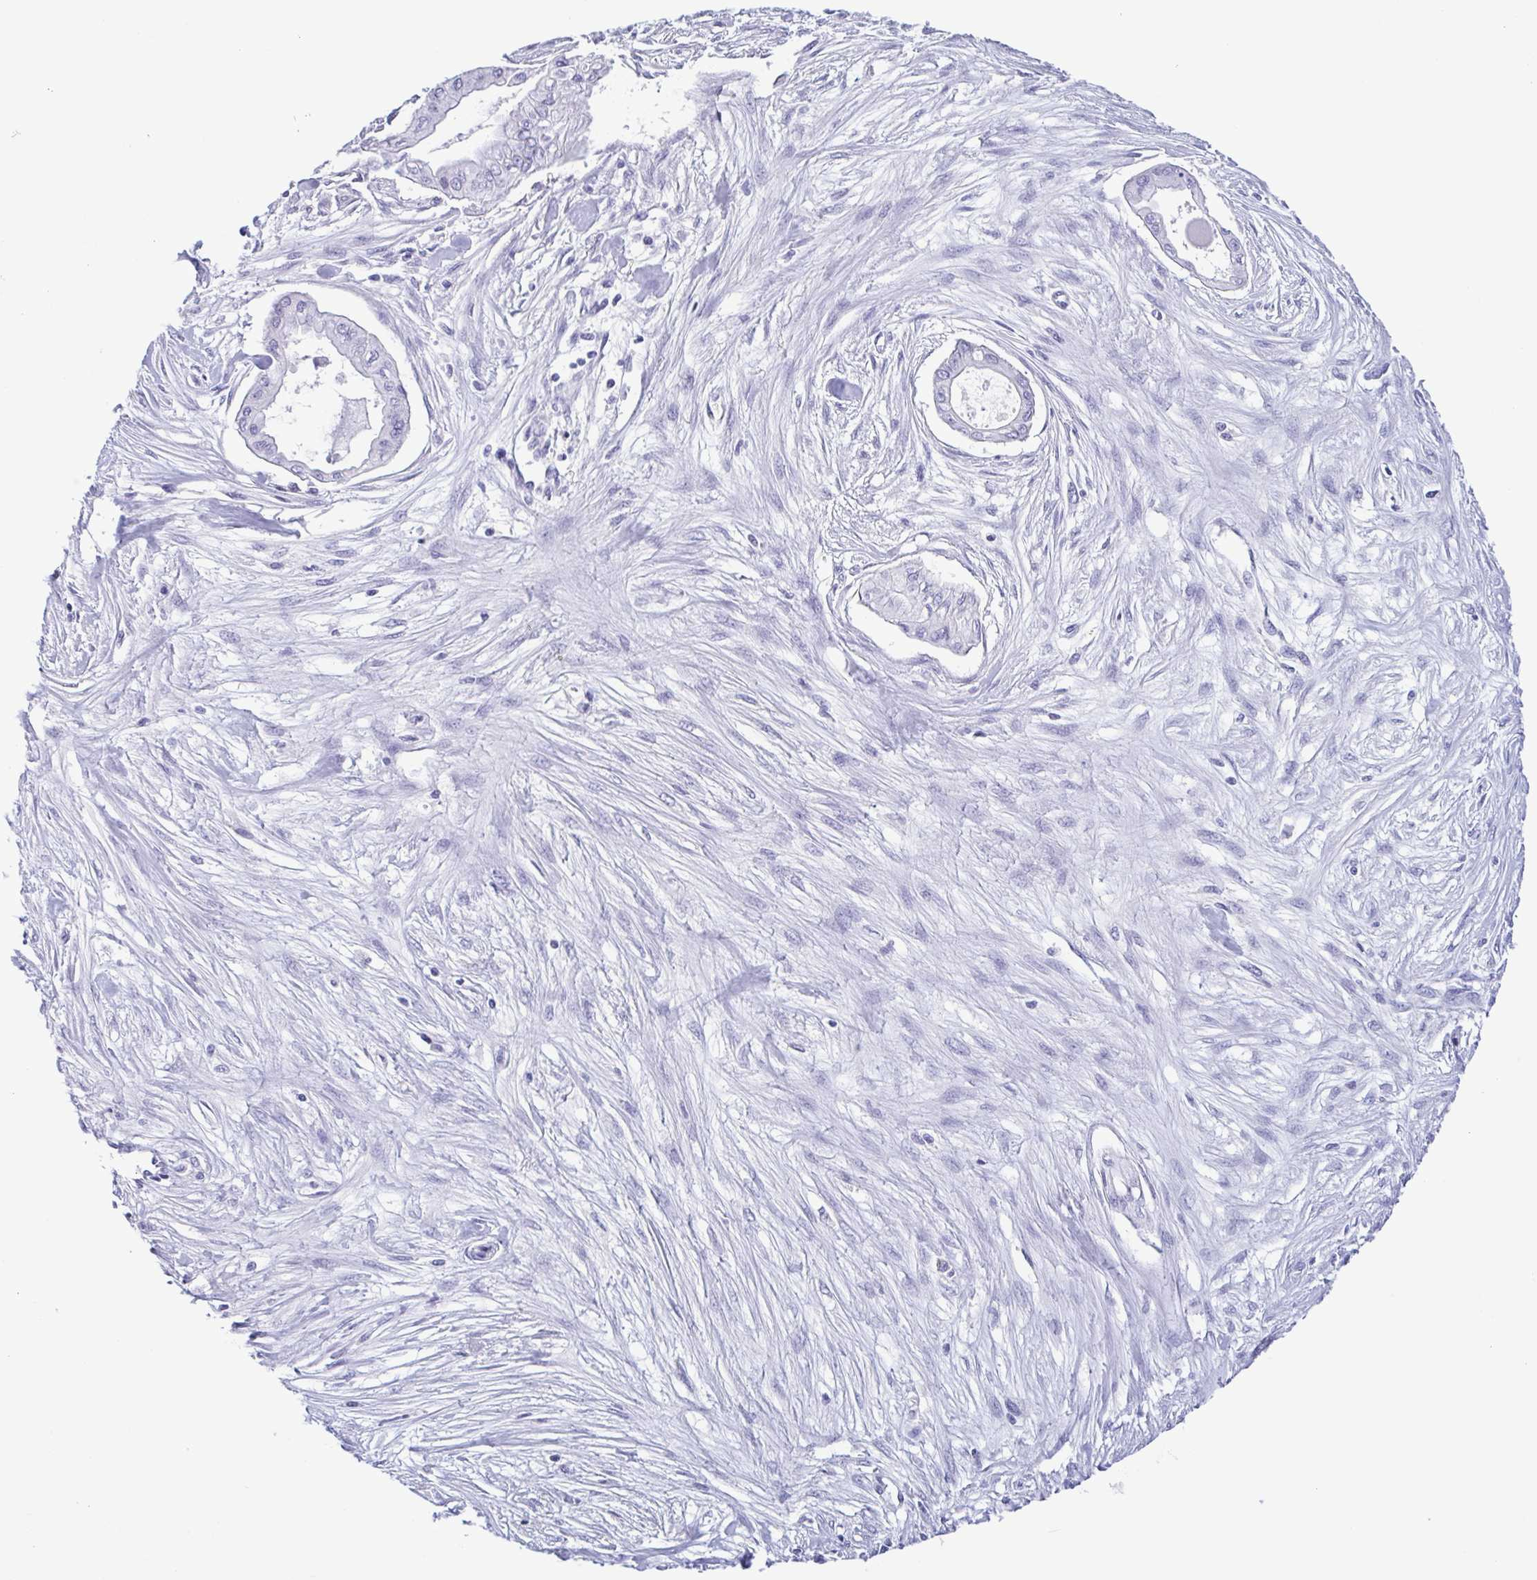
{"staining": {"intensity": "negative", "quantity": "none", "location": "none"}, "tissue": "pancreatic cancer", "cell_type": "Tumor cells", "image_type": "cancer", "snomed": [{"axis": "morphology", "description": "Adenocarcinoma, NOS"}, {"axis": "topography", "description": "Pancreas"}], "caption": "A micrograph of adenocarcinoma (pancreatic) stained for a protein demonstrates no brown staining in tumor cells. (DAB (3,3'-diaminobenzidine) IHC, high magnification).", "gene": "INAFM1", "patient": {"sex": "female", "age": 68}}